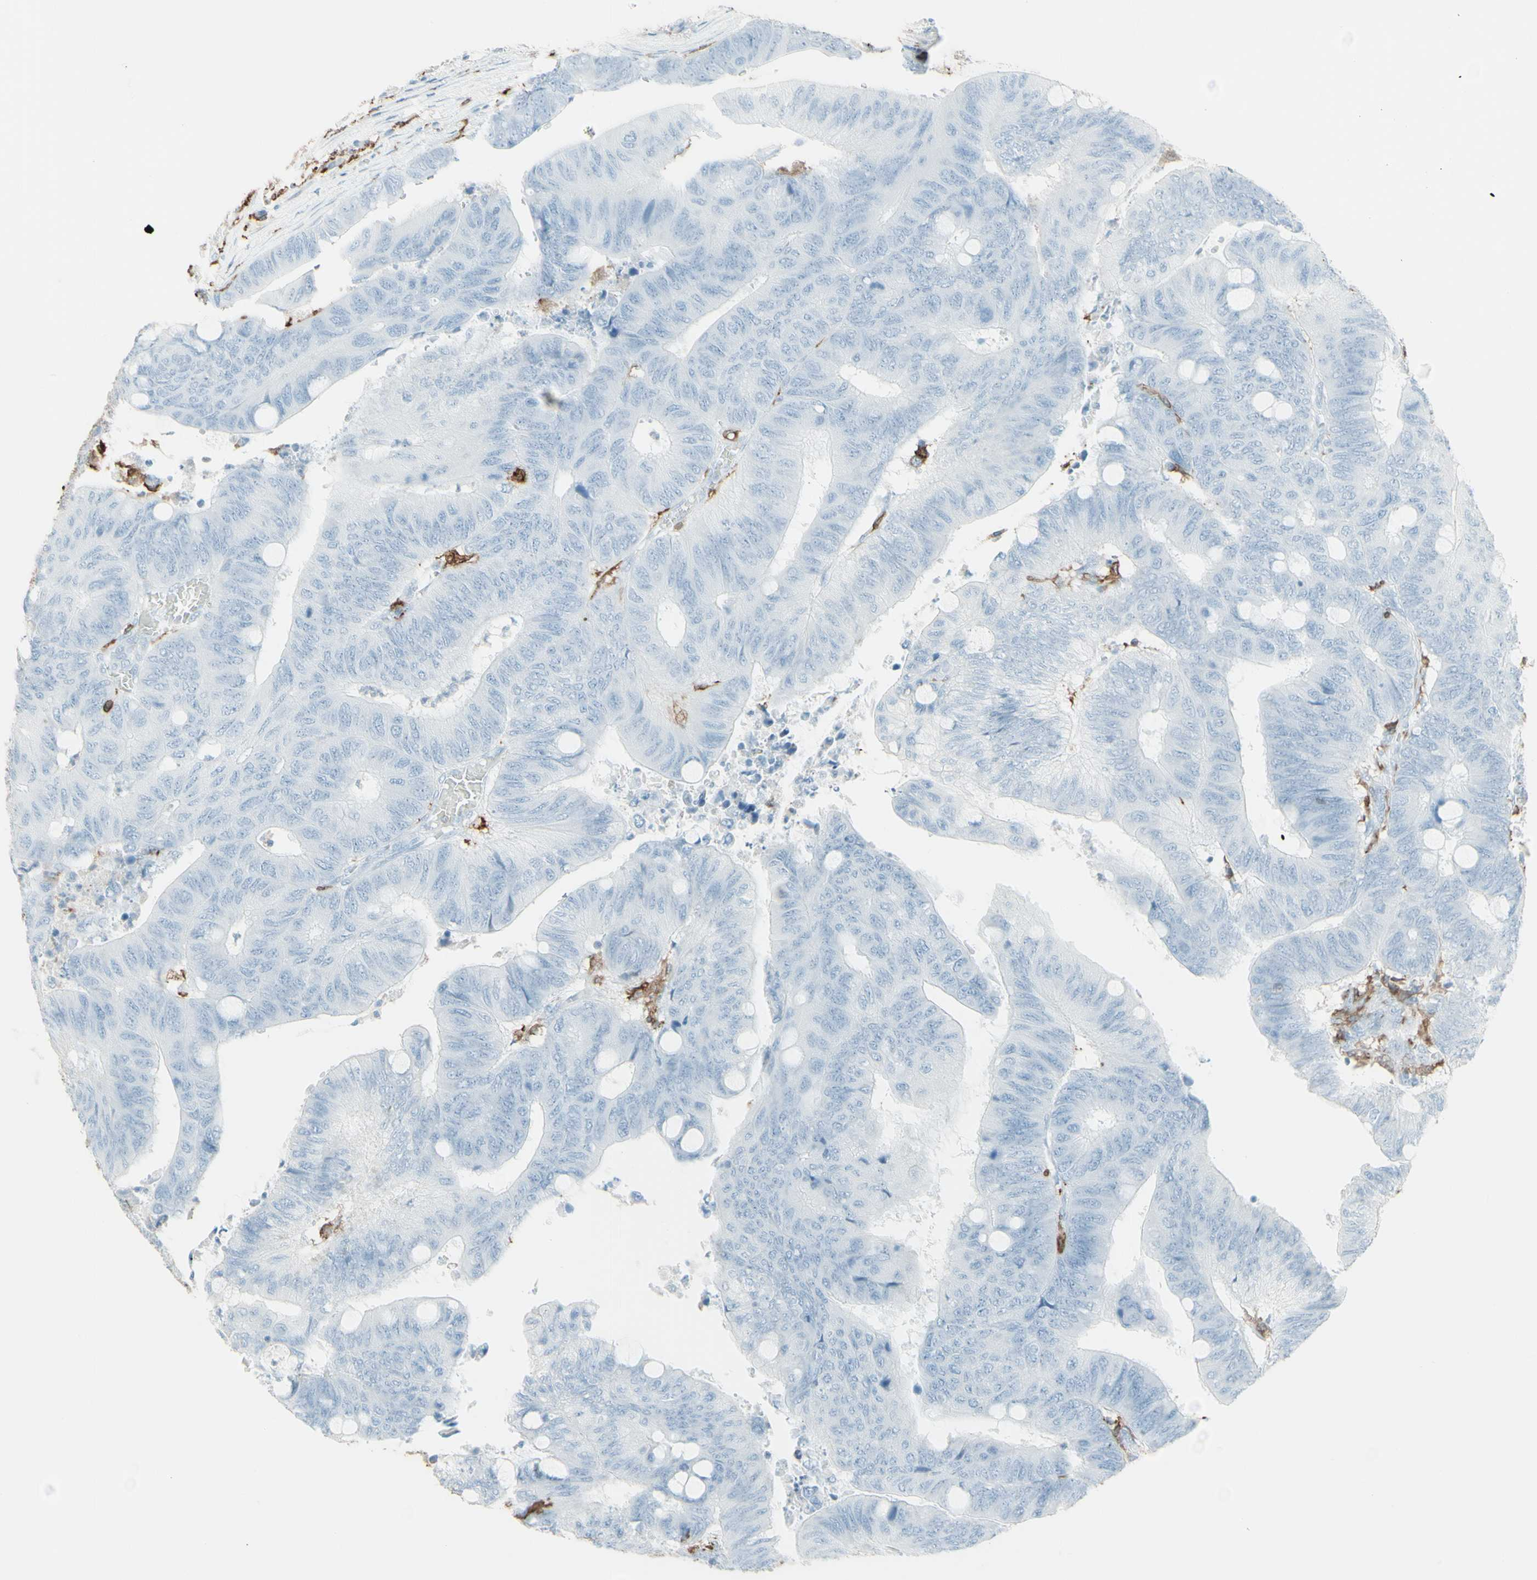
{"staining": {"intensity": "negative", "quantity": "none", "location": "none"}, "tissue": "colorectal cancer", "cell_type": "Tumor cells", "image_type": "cancer", "snomed": [{"axis": "morphology", "description": "Normal tissue, NOS"}, {"axis": "morphology", "description": "Adenocarcinoma, NOS"}, {"axis": "topography", "description": "Rectum"}, {"axis": "topography", "description": "Peripheral nerve tissue"}], "caption": "High magnification brightfield microscopy of colorectal adenocarcinoma stained with DAB (3,3'-diaminobenzidine) (brown) and counterstained with hematoxylin (blue): tumor cells show no significant expression.", "gene": "HLA-DPB1", "patient": {"sex": "male", "age": 92}}